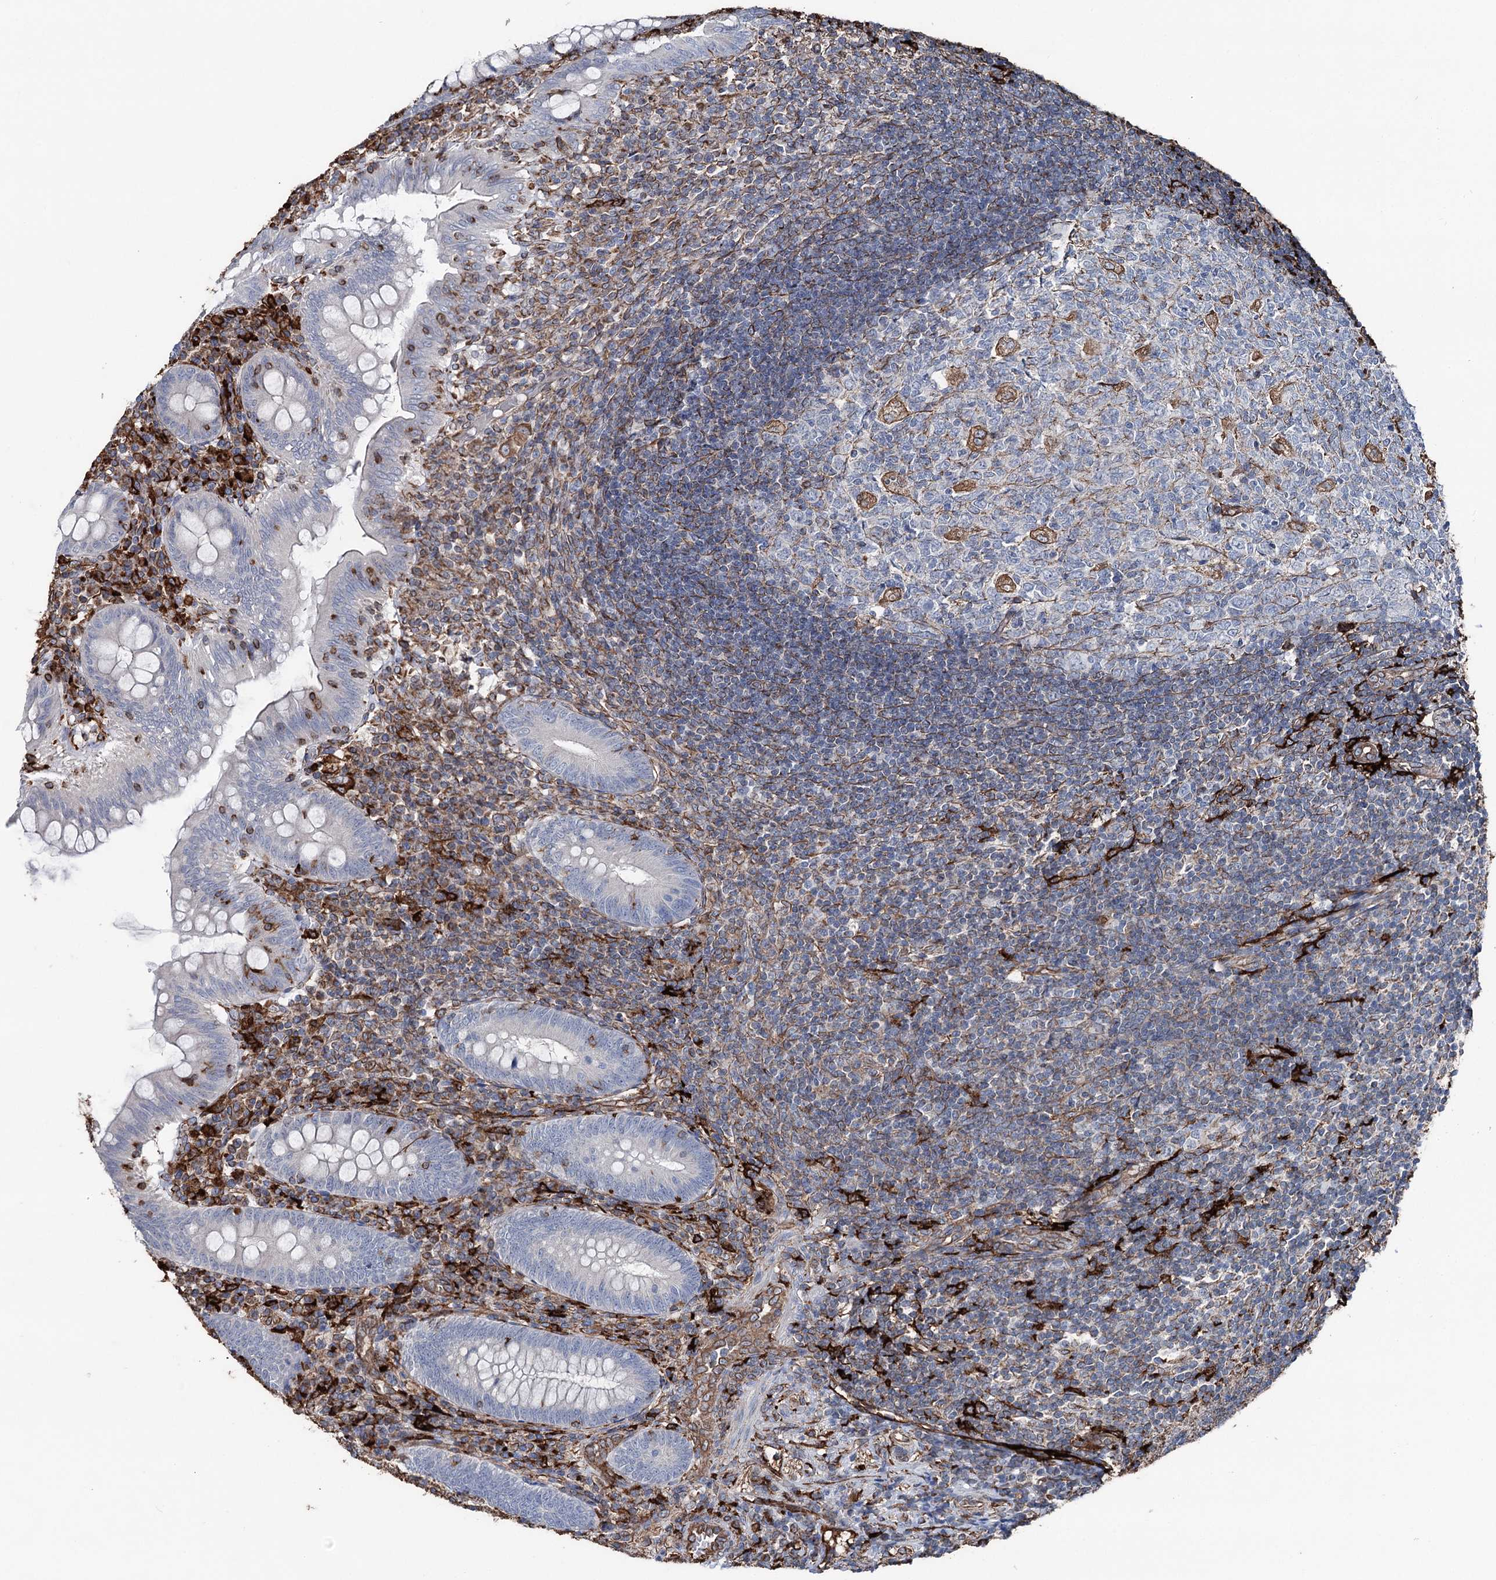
{"staining": {"intensity": "negative", "quantity": "none", "location": "none"}, "tissue": "appendix", "cell_type": "Glandular cells", "image_type": "normal", "snomed": [{"axis": "morphology", "description": "Normal tissue, NOS"}, {"axis": "topography", "description": "Appendix"}], "caption": "DAB (3,3'-diaminobenzidine) immunohistochemical staining of normal appendix displays no significant staining in glandular cells.", "gene": "CLEC4M", "patient": {"sex": "male", "age": 14}}